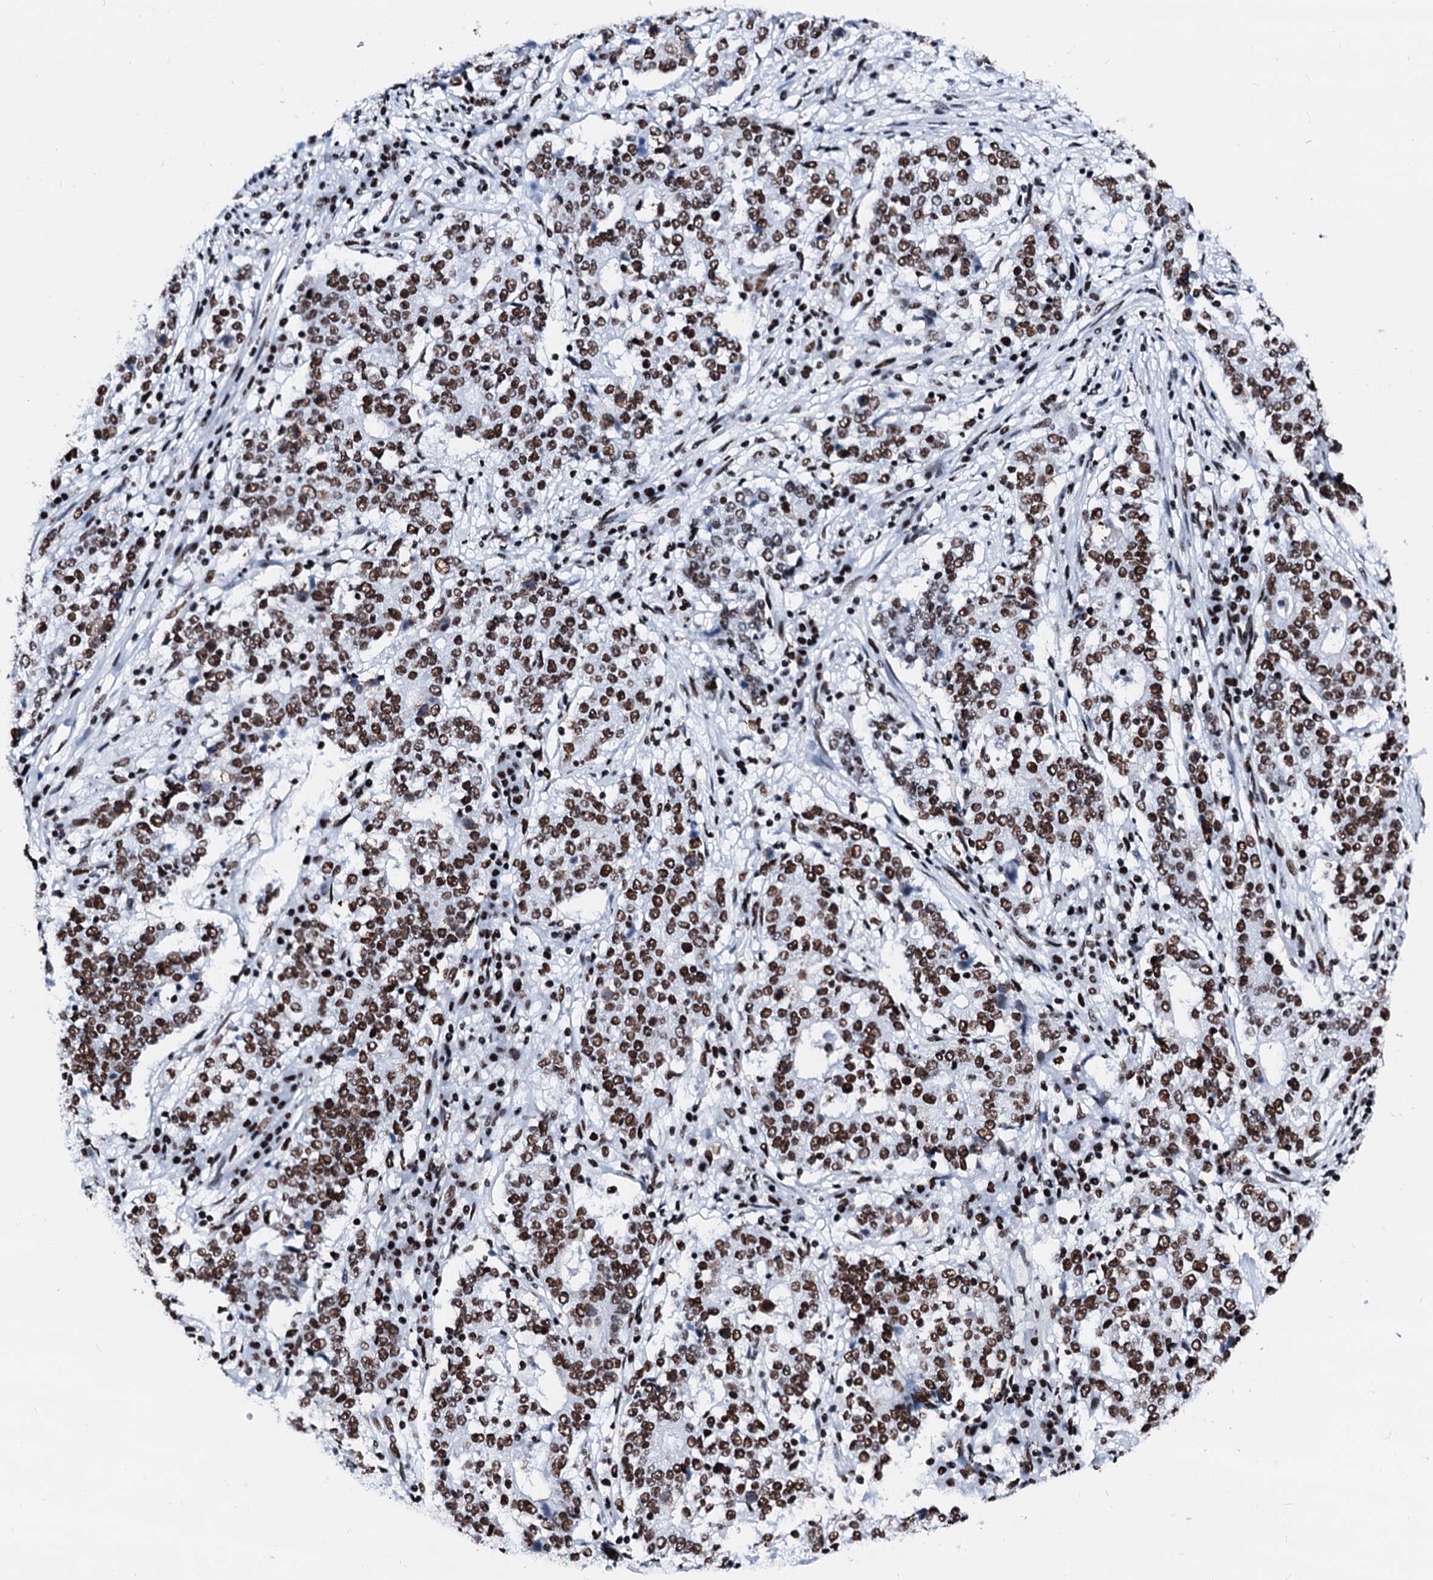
{"staining": {"intensity": "moderate", "quantity": ">75%", "location": "nuclear"}, "tissue": "stomach cancer", "cell_type": "Tumor cells", "image_type": "cancer", "snomed": [{"axis": "morphology", "description": "Adenocarcinoma, NOS"}, {"axis": "topography", "description": "Stomach"}], "caption": "Immunohistochemistry (DAB) staining of adenocarcinoma (stomach) shows moderate nuclear protein staining in about >75% of tumor cells.", "gene": "RALY", "patient": {"sex": "male", "age": 59}}